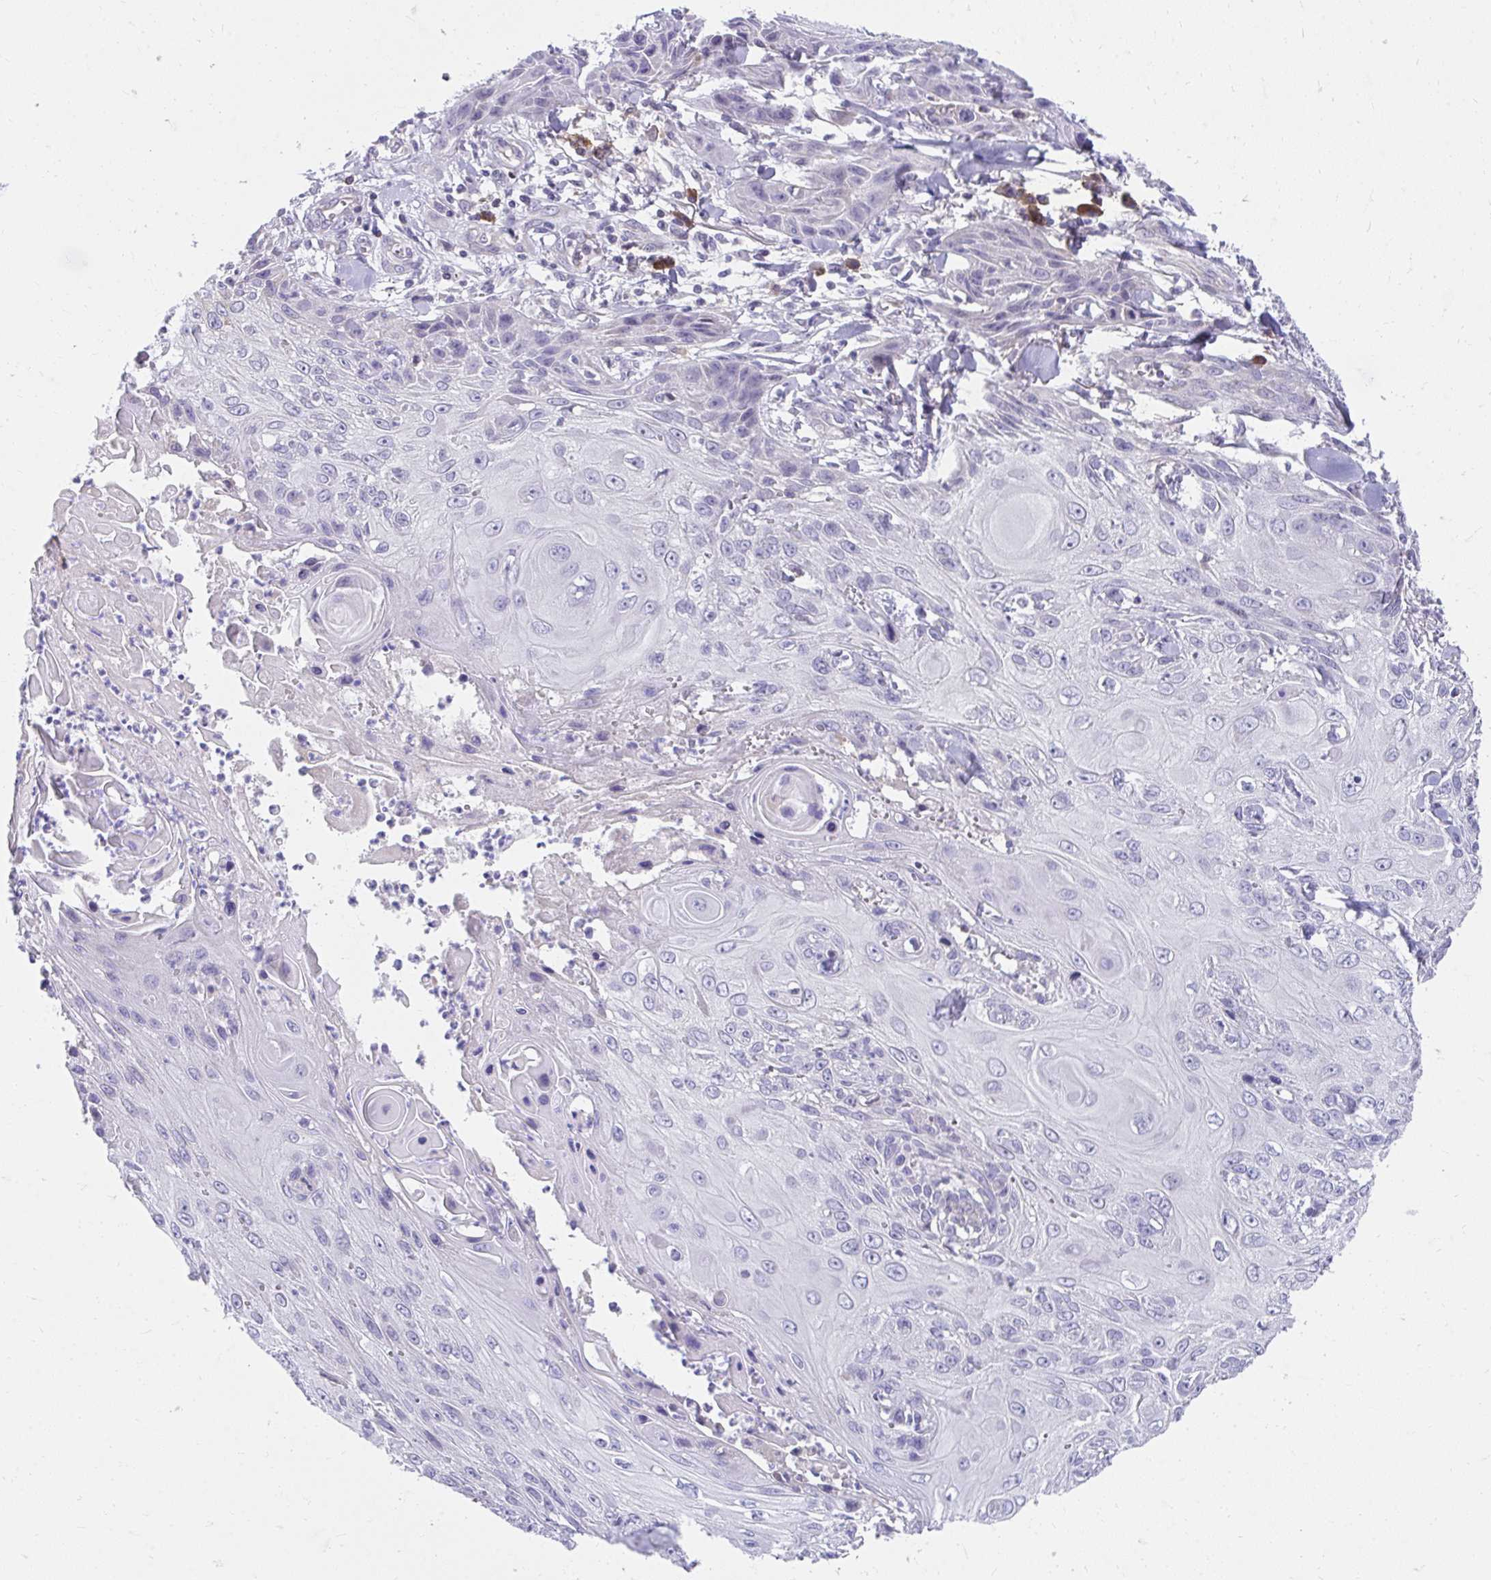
{"staining": {"intensity": "negative", "quantity": "none", "location": "none"}, "tissue": "skin cancer", "cell_type": "Tumor cells", "image_type": "cancer", "snomed": [{"axis": "morphology", "description": "Squamous cell carcinoma, NOS"}, {"axis": "topography", "description": "Skin"}, {"axis": "topography", "description": "Vulva"}], "caption": "This is an immunohistochemistry (IHC) photomicrograph of human skin squamous cell carcinoma. There is no positivity in tumor cells.", "gene": "SLAMF7", "patient": {"sex": "female", "age": 83}}